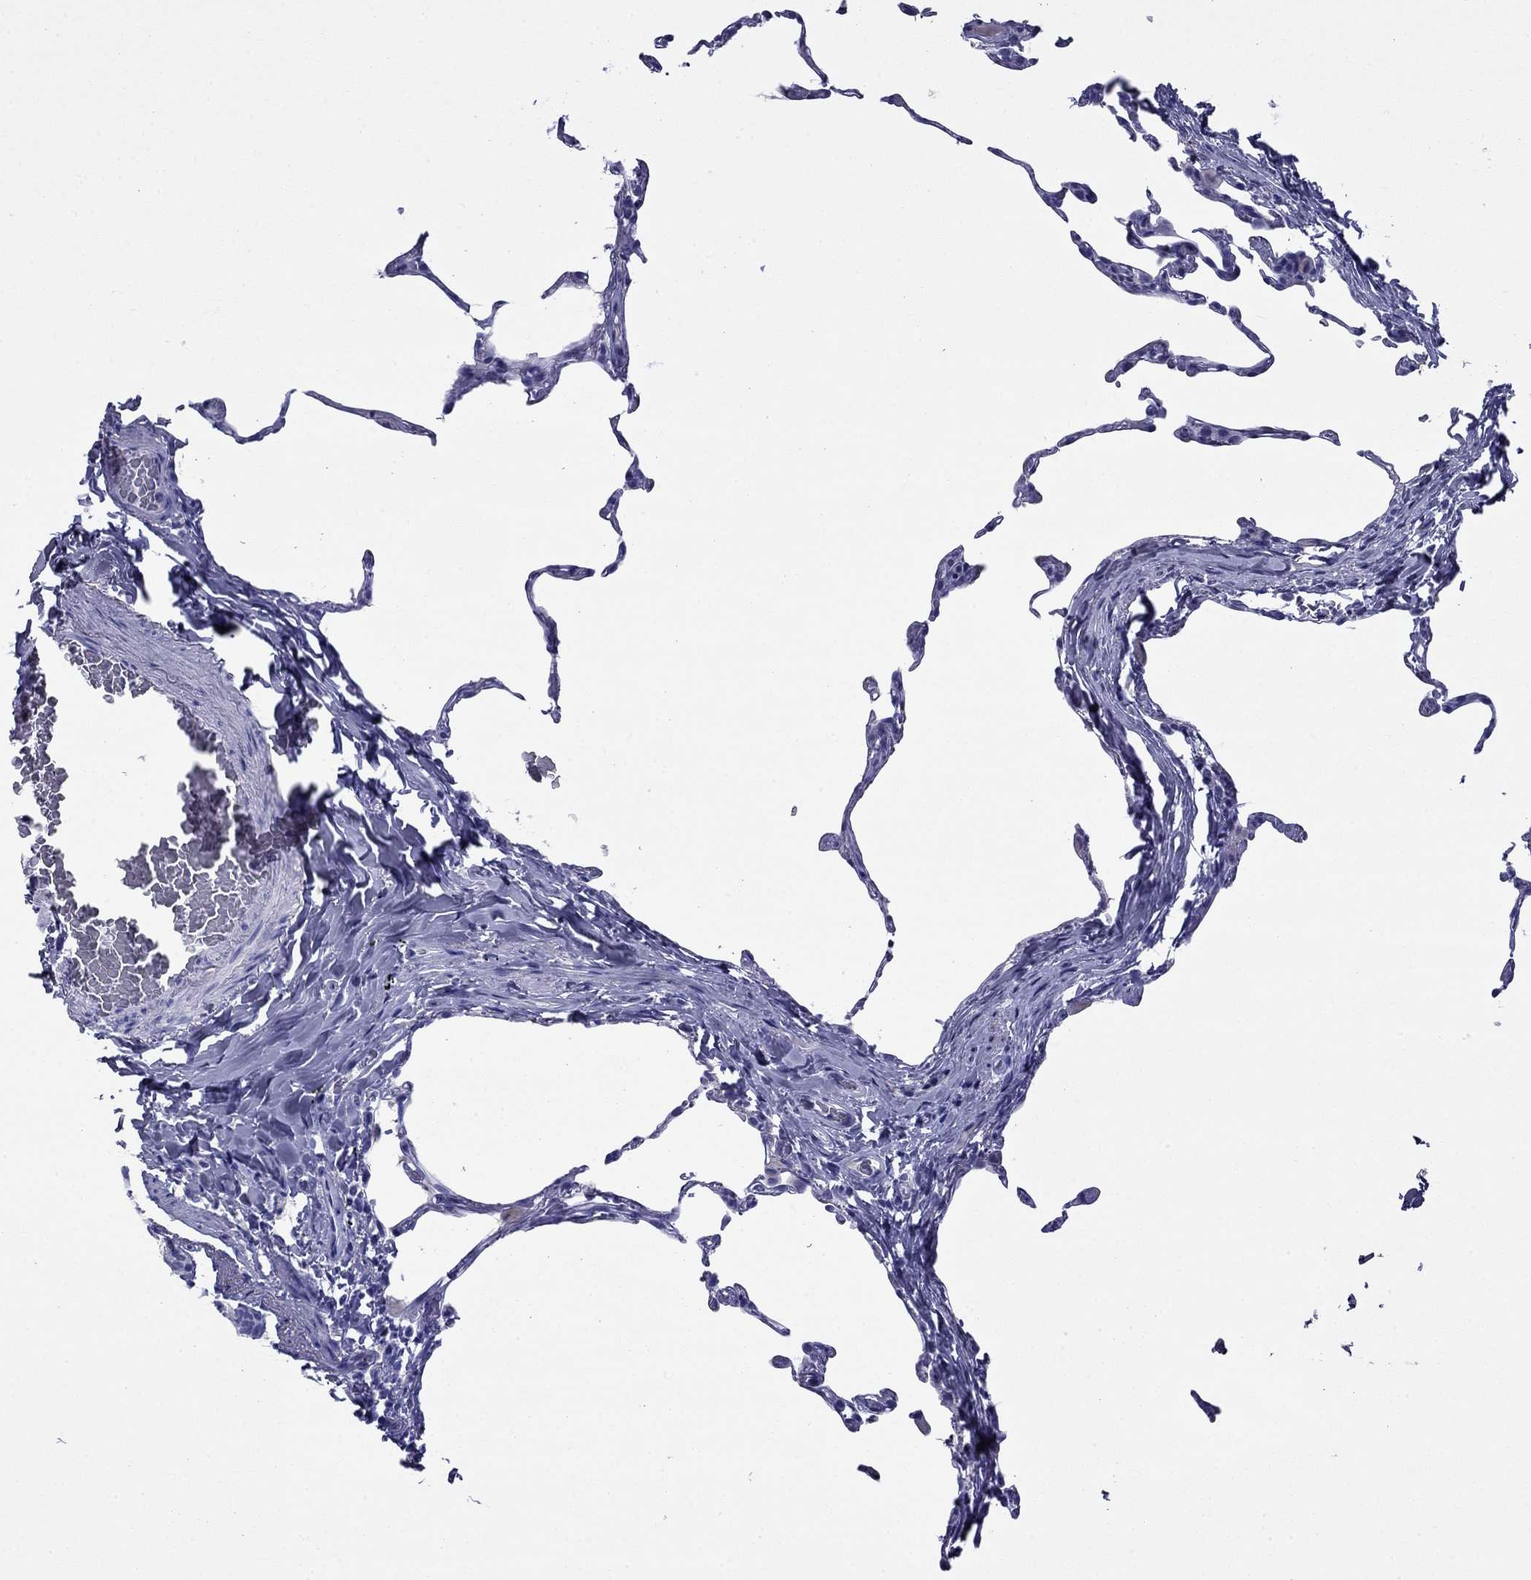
{"staining": {"intensity": "negative", "quantity": "none", "location": "none"}, "tissue": "lung", "cell_type": "Alveolar cells", "image_type": "normal", "snomed": [{"axis": "morphology", "description": "Normal tissue, NOS"}, {"axis": "topography", "description": "Lung"}], "caption": "Immunohistochemistry of normal lung exhibits no staining in alveolar cells. Brightfield microscopy of immunohistochemistry (IHC) stained with DAB (brown) and hematoxylin (blue), captured at high magnification.", "gene": "ODF4", "patient": {"sex": "female", "age": 57}}